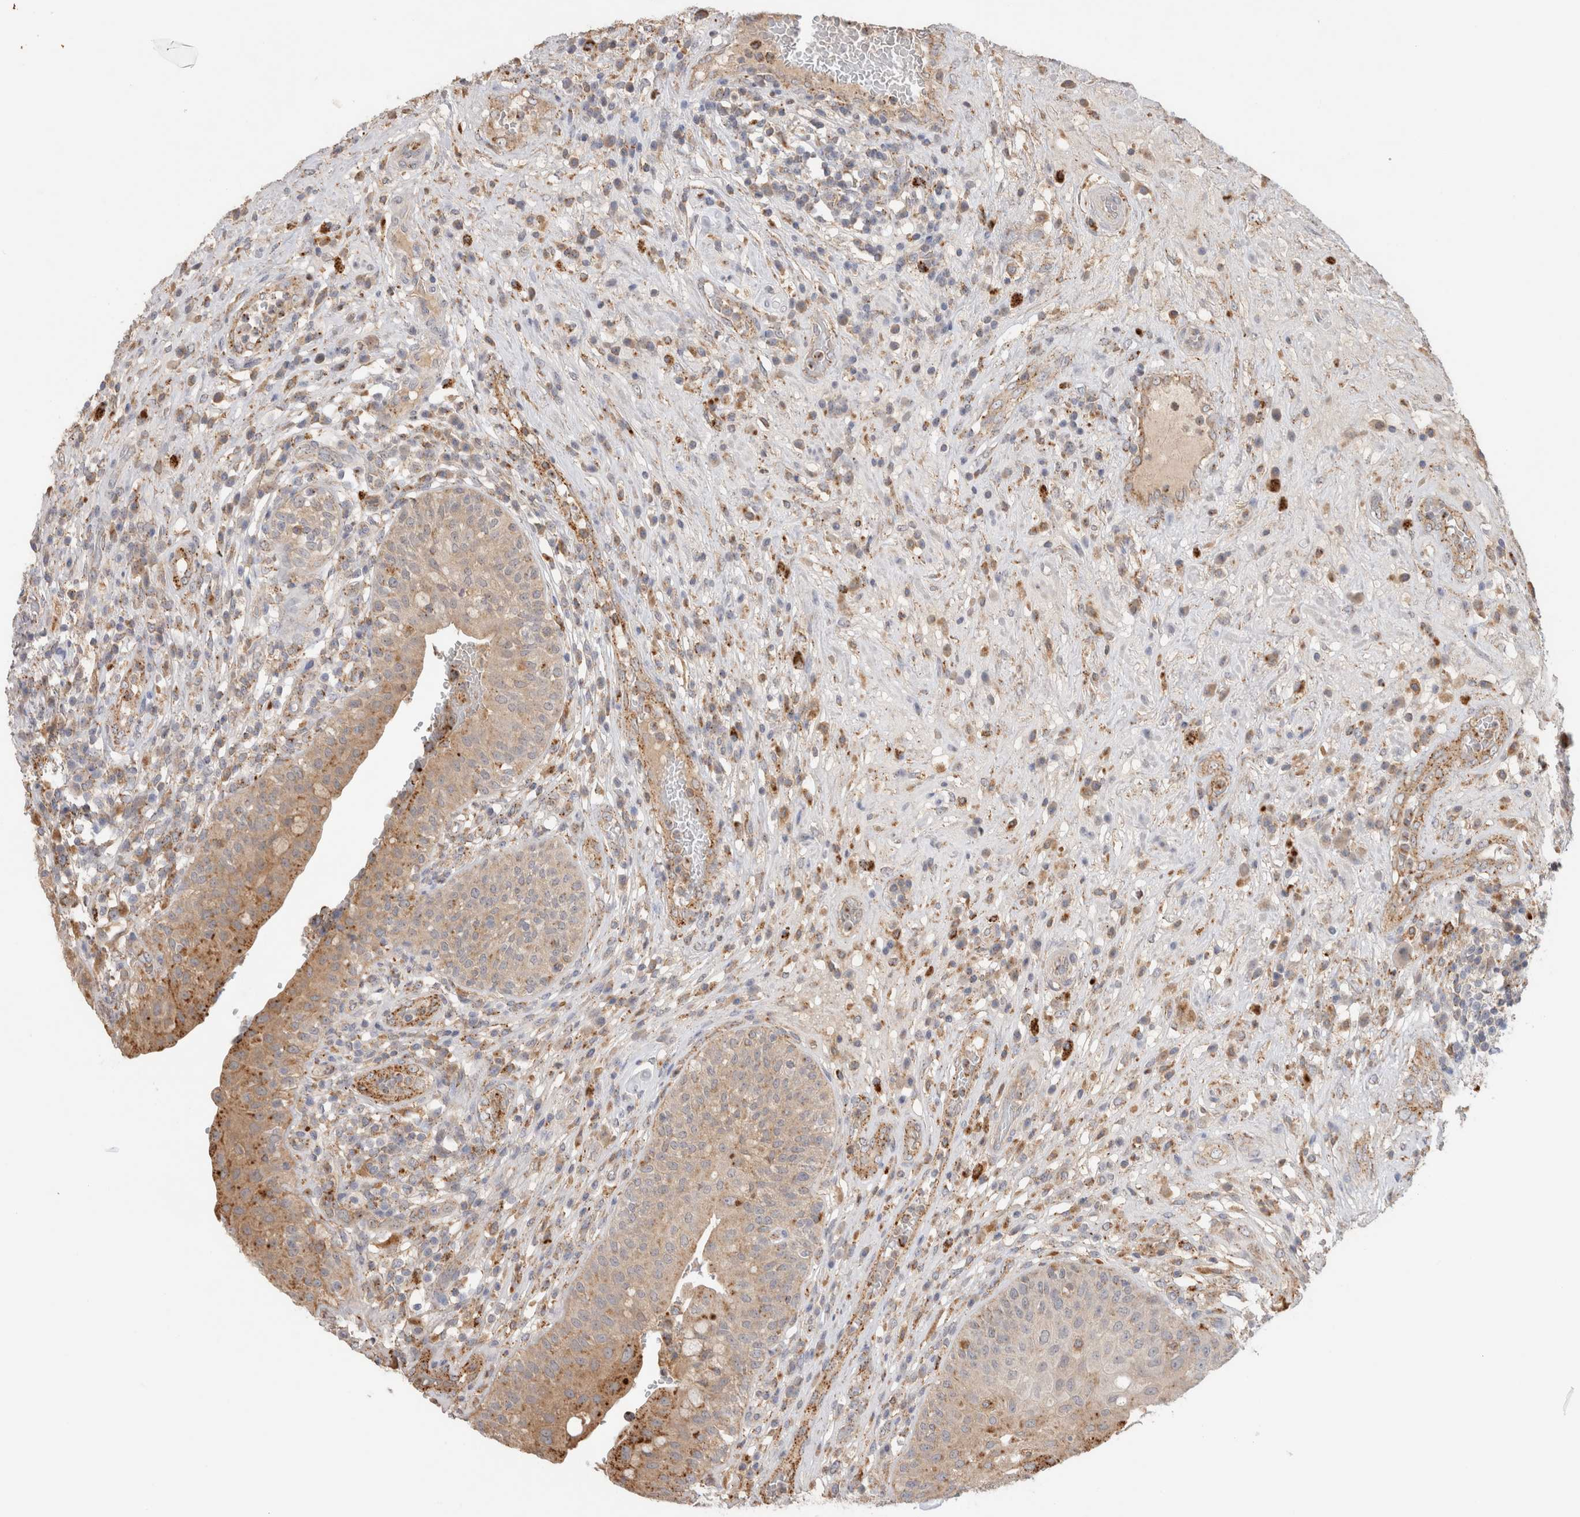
{"staining": {"intensity": "moderate", "quantity": "25%-75%", "location": "cytoplasmic/membranous"}, "tissue": "urinary bladder", "cell_type": "Urothelial cells", "image_type": "normal", "snomed": [{"axis": "morphology", "description": "Normal tissue, NOS"}, {"axis": "topography", "description": "Urinary bladder"}], "caption": "Protein analysis of normal urinary bladder reveals moderate cytoplasmic/membranous staining in approximately 25%-75% of urothelial cells. (IHC, brightfield microscopy, high magnification).", "gene": "GNS", "patient": {"sex": "female", "age": 62}}